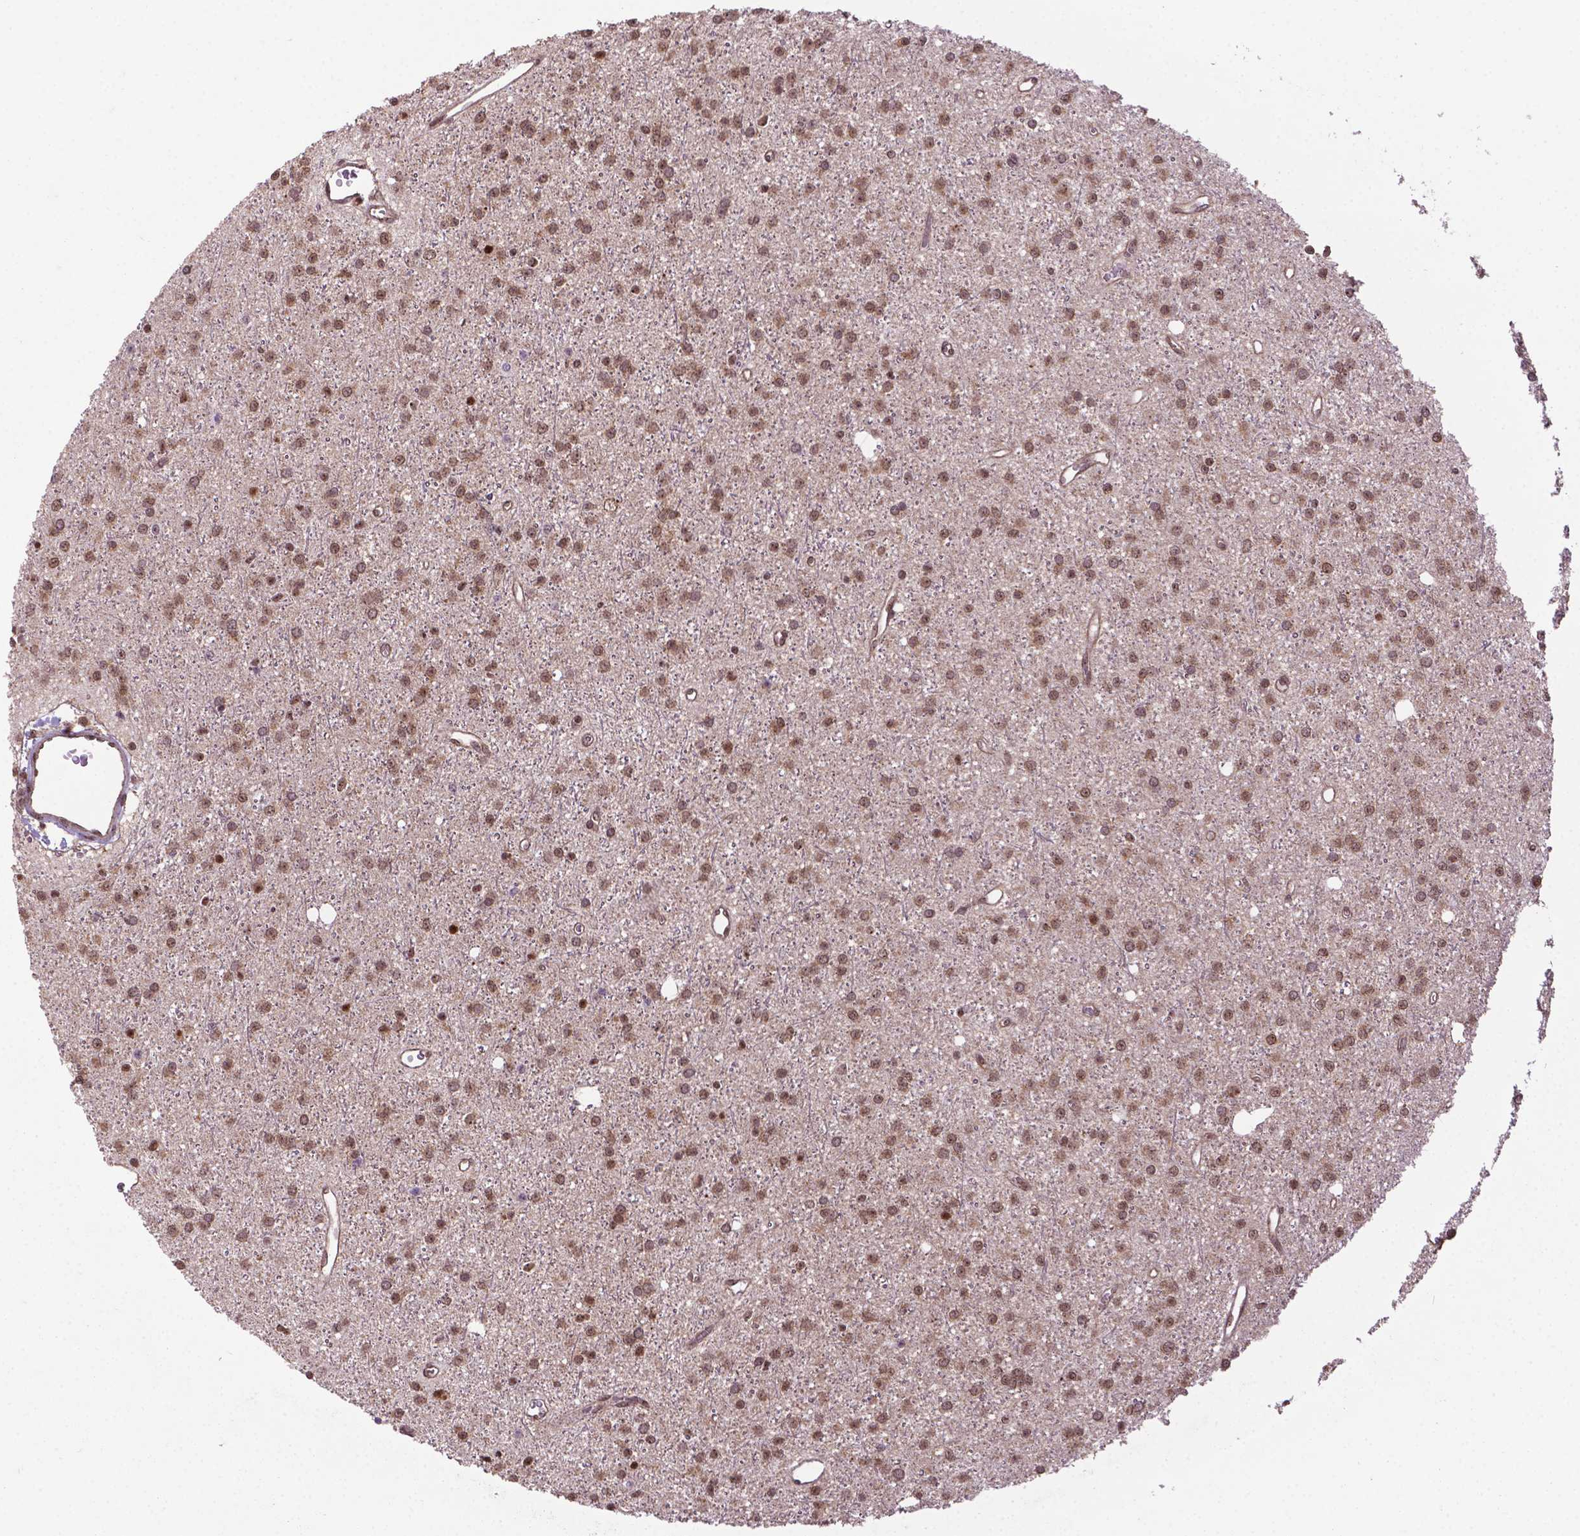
{"staining": {"intensity": "moderate", "quantity": ">75%", "location": "cytoplasmic/membranous,nuclear"}, "tissue": "glioma", "cell_type": "Tumor cells", "image_type": "cancer", "snomed": [{"axis": "morphology", "description": "Glioma, malignant, Low grade"}, {"axis": "topography", "description": "Brain"}], "caption": "Glioma stained with a protein marker exhibits moderate staining in tumor cells.", "gene": "CSNK2A1", "patient": {"sex": "male", "age": 27}}